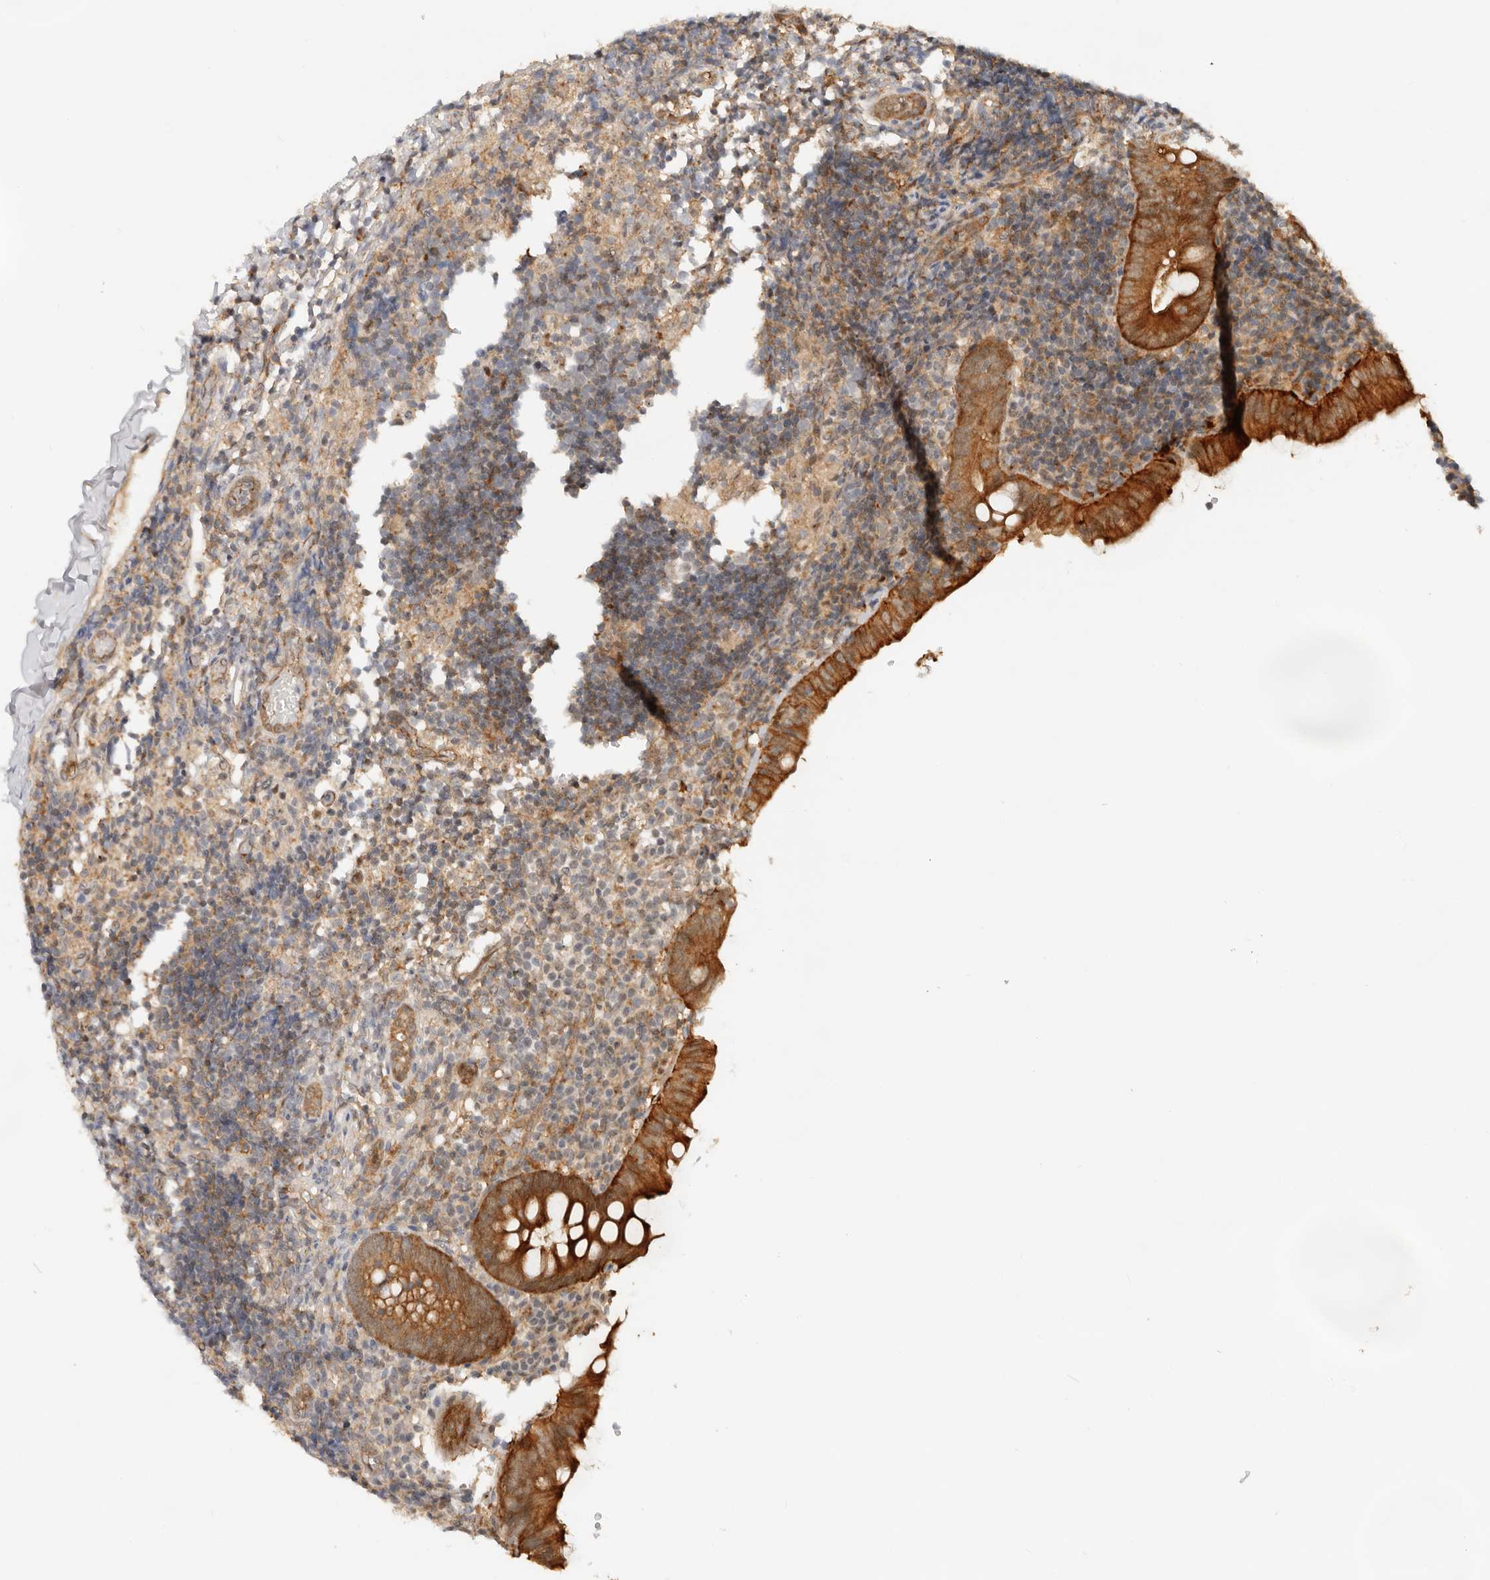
{"staining": {"intensity": "strong", "quantity": ">75%", "location": "cytoplasmic/membranous"}, "tissue": "appendix", "cell_type": "Glandular cells", "image_type": "normal", "snomed": [{"axis": "morphology", "description": "Normal tissue, NOS"}, {"axis": "topography", "description": "Appendix"}], "caption": "Protein staining exhibits strong cytoplasmic/membranous staining in about >75% of glandular cells in normal appendix.", "gene": "HEXD", "patient": {"sex": "male", "age": 8}}